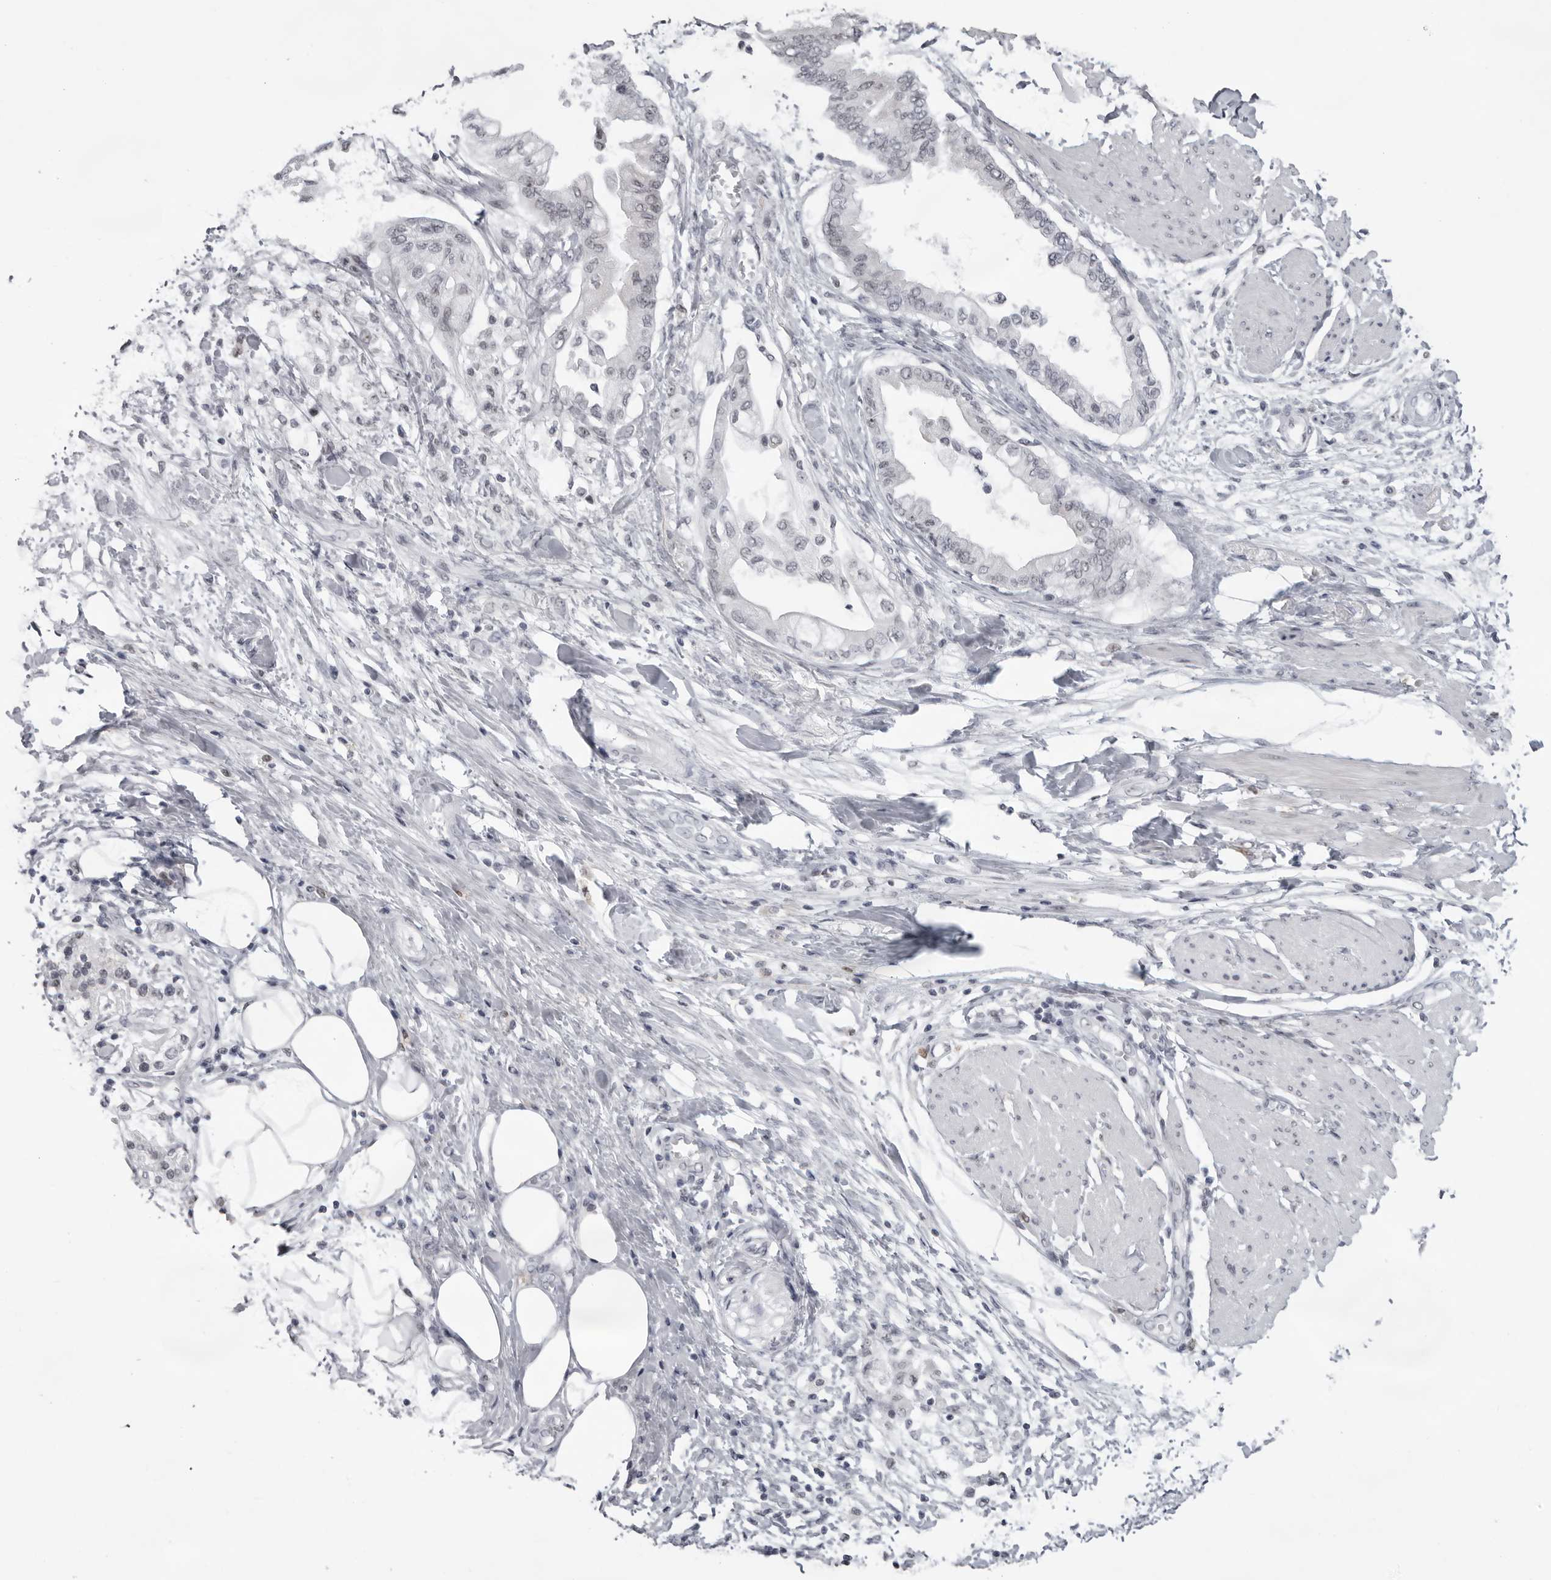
{"staining": {"intensity": "negative", "quantity": "none", "location": "none"}, "tissue": "pancreatic cancer", "cell_type": "Tumor cells", "image_type": "cancer", "snomed": [{"axis": "morphology", "description": "Normal tissue, NOS"}, {"axis": "morphology", "description": "Adenocarcinoma, NOS"}, {"axis": "topography", "description": "Pancreas"}, {"axis": "topography", "description": "Duodenum"}], "caption": "A photomicrograph of pancreatic cancer (adenocarcinoma) stained for a protein displays no brown staining in tumor cells. (Immunohistochemistry, brightfield microscopy, high magnification).", "gene": "EXOSC10", "patient": {"sex": "female", "age": 60}}